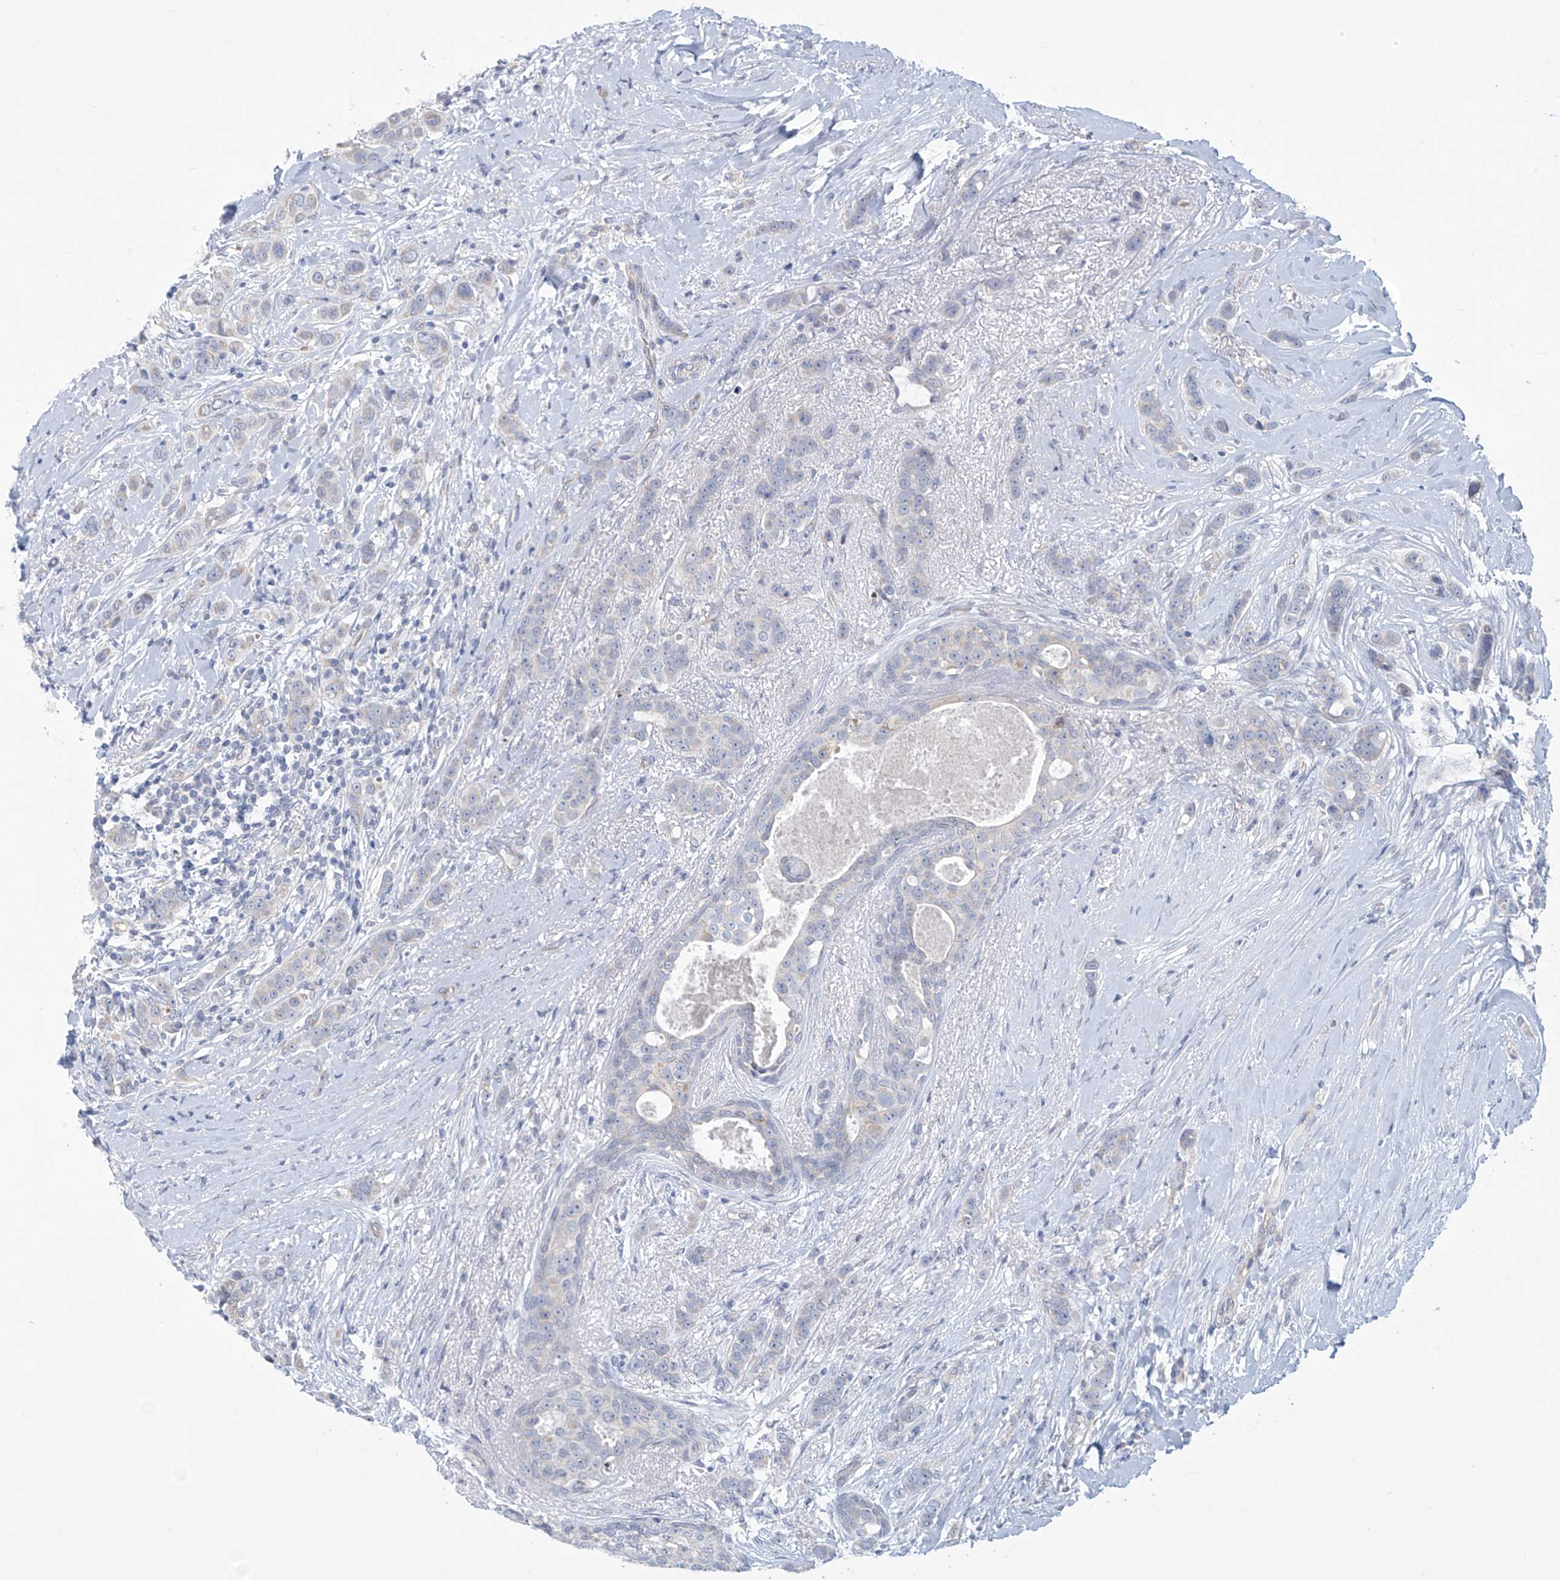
{"staining": {"intensity": "negative", "quantity": "none", "location": "none"}, "tissue": "breast cancer", "cell_type": "Tumor cells", "image_type": "cancer", "snomed": [{"axis": "morphology", "description": "Lobular carcinoma"}, {"axis": "topography", "description": "Breast"}], "caption": "High power microscopy micrograph of an immunohistochemistry histopathology image of breast lobular carcinoma, revealing no significant expression in tumor cells. (Stains: DAB IHC with hematoxylin counter stain, Microscopy: brightfield microscopy at high magnification).", "gene": "ABHD13", "patient": {"sex": "female", "age": 51}}